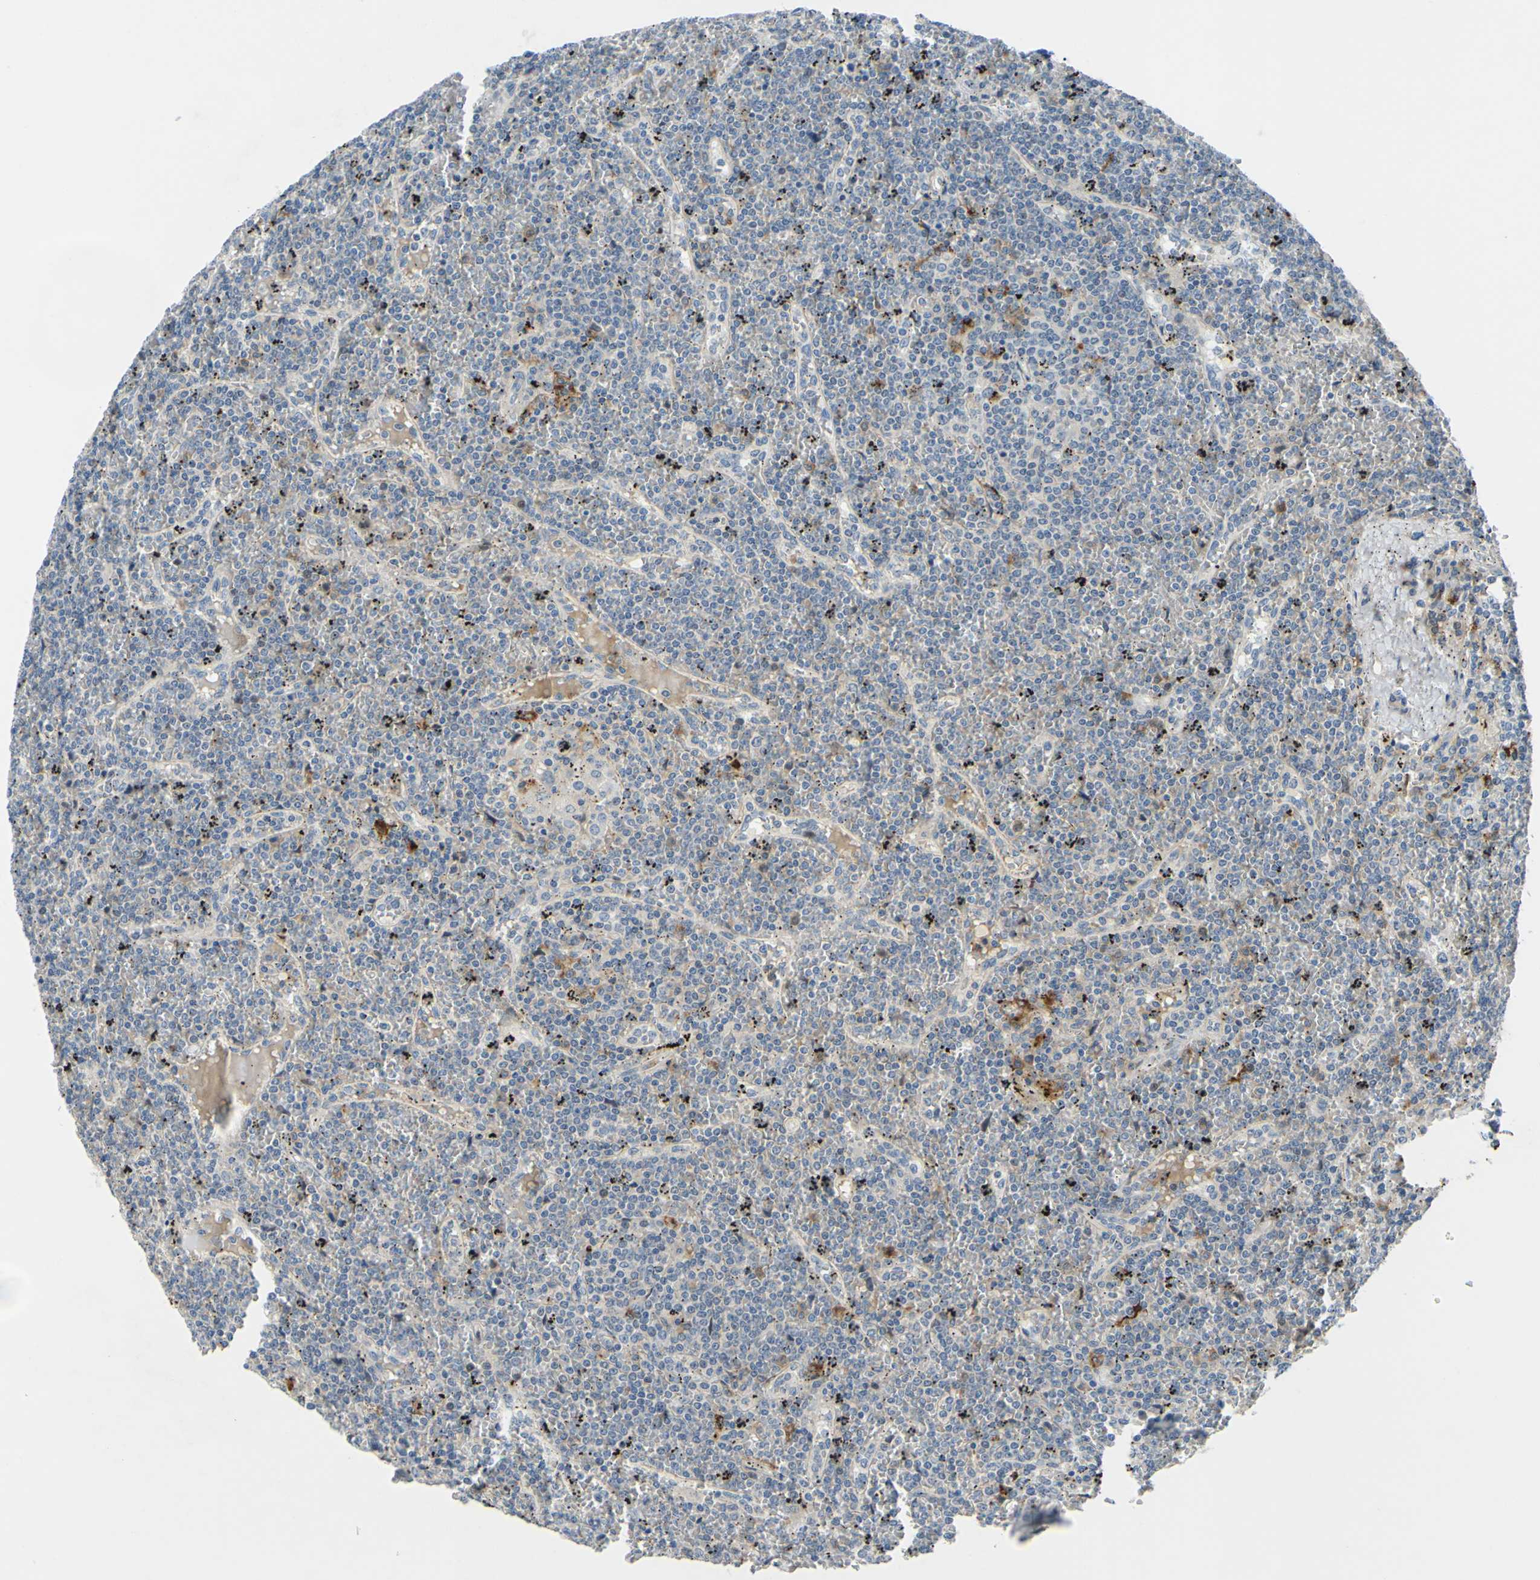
{"staining": {"intensity": "weak", "quantity": "<25%", "location": "cytoplasmic/membranous"}, "tissue": "lymphoma", "cell_type": "Tumor cells", "image_type": "cancer", "snomed": [{"axis": "morphology", "description": "Malignant lymphoma, non-Hodgkin's type, Low grade"}, {"axis": "topography", "description": "Spleen"}], "caption": "Immunohistochemistry (IHC) photomicrograph of neoplastic tissue: lymphoma stained with DAB shows no significant protein positivity in tumor cells.", "gene": "ARHGAP1", "patient": {"sex": "female", "age": 19}}